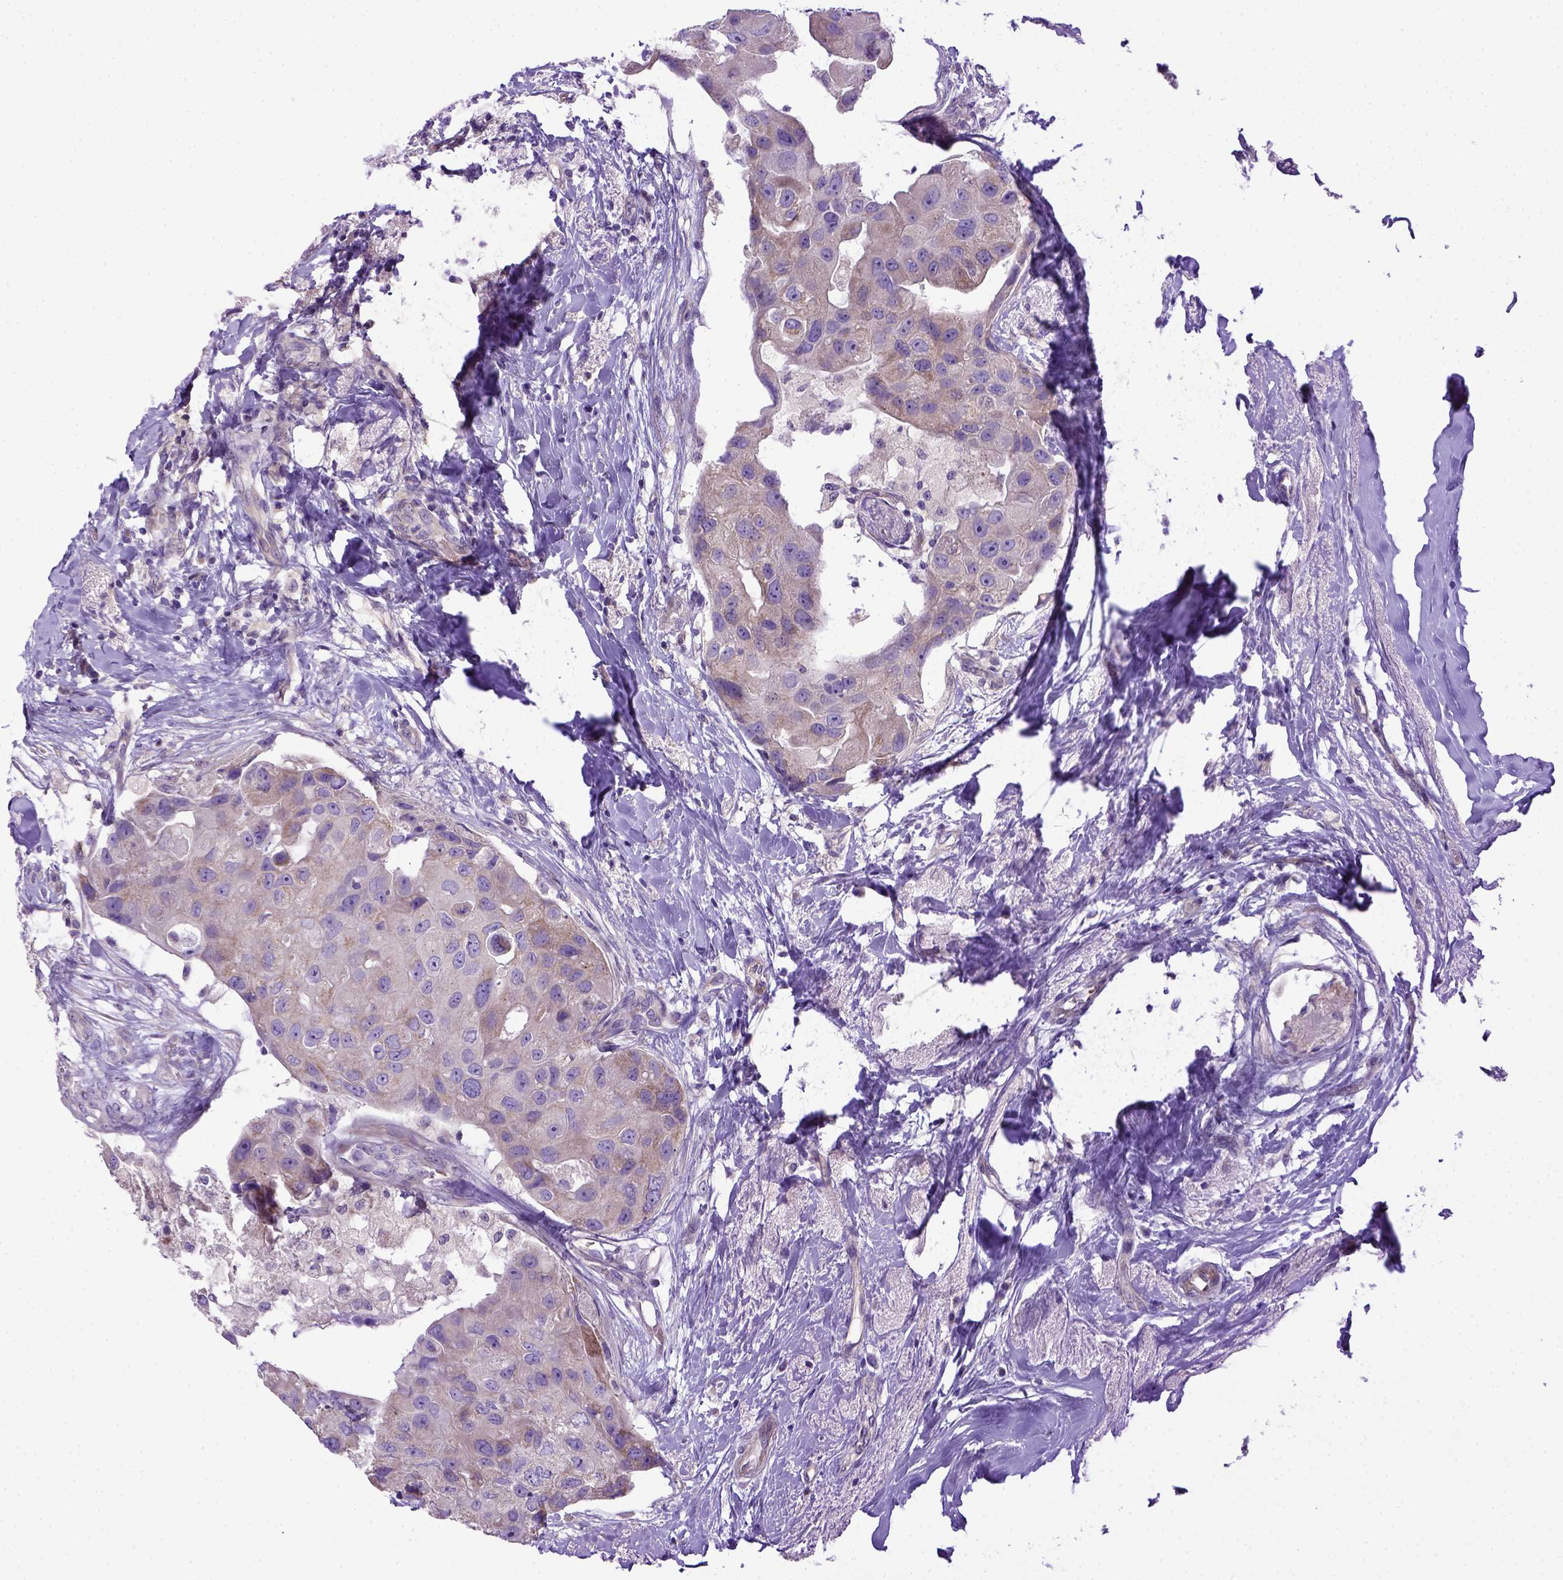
{"staining": {"intensity": "weak", "quantity": "<25%", "location": "cytoplasmic/membranous"}, "tissue": "breast cancer", "cell_type": "Tumor cells", "image_type": "cancer", "snomed": [{"axis": "morphology", "description": "Duct carcinoma"}, {"axis": "topography", "description": "Breast"}], "caption": "This is an immunohistochemistry (IHC) micrograph of human breast invasive ductal carcinoma. There is no staining in tumor cells.", "gene": "ADAM12", "patient": {"sex": "female", "age": 43}}